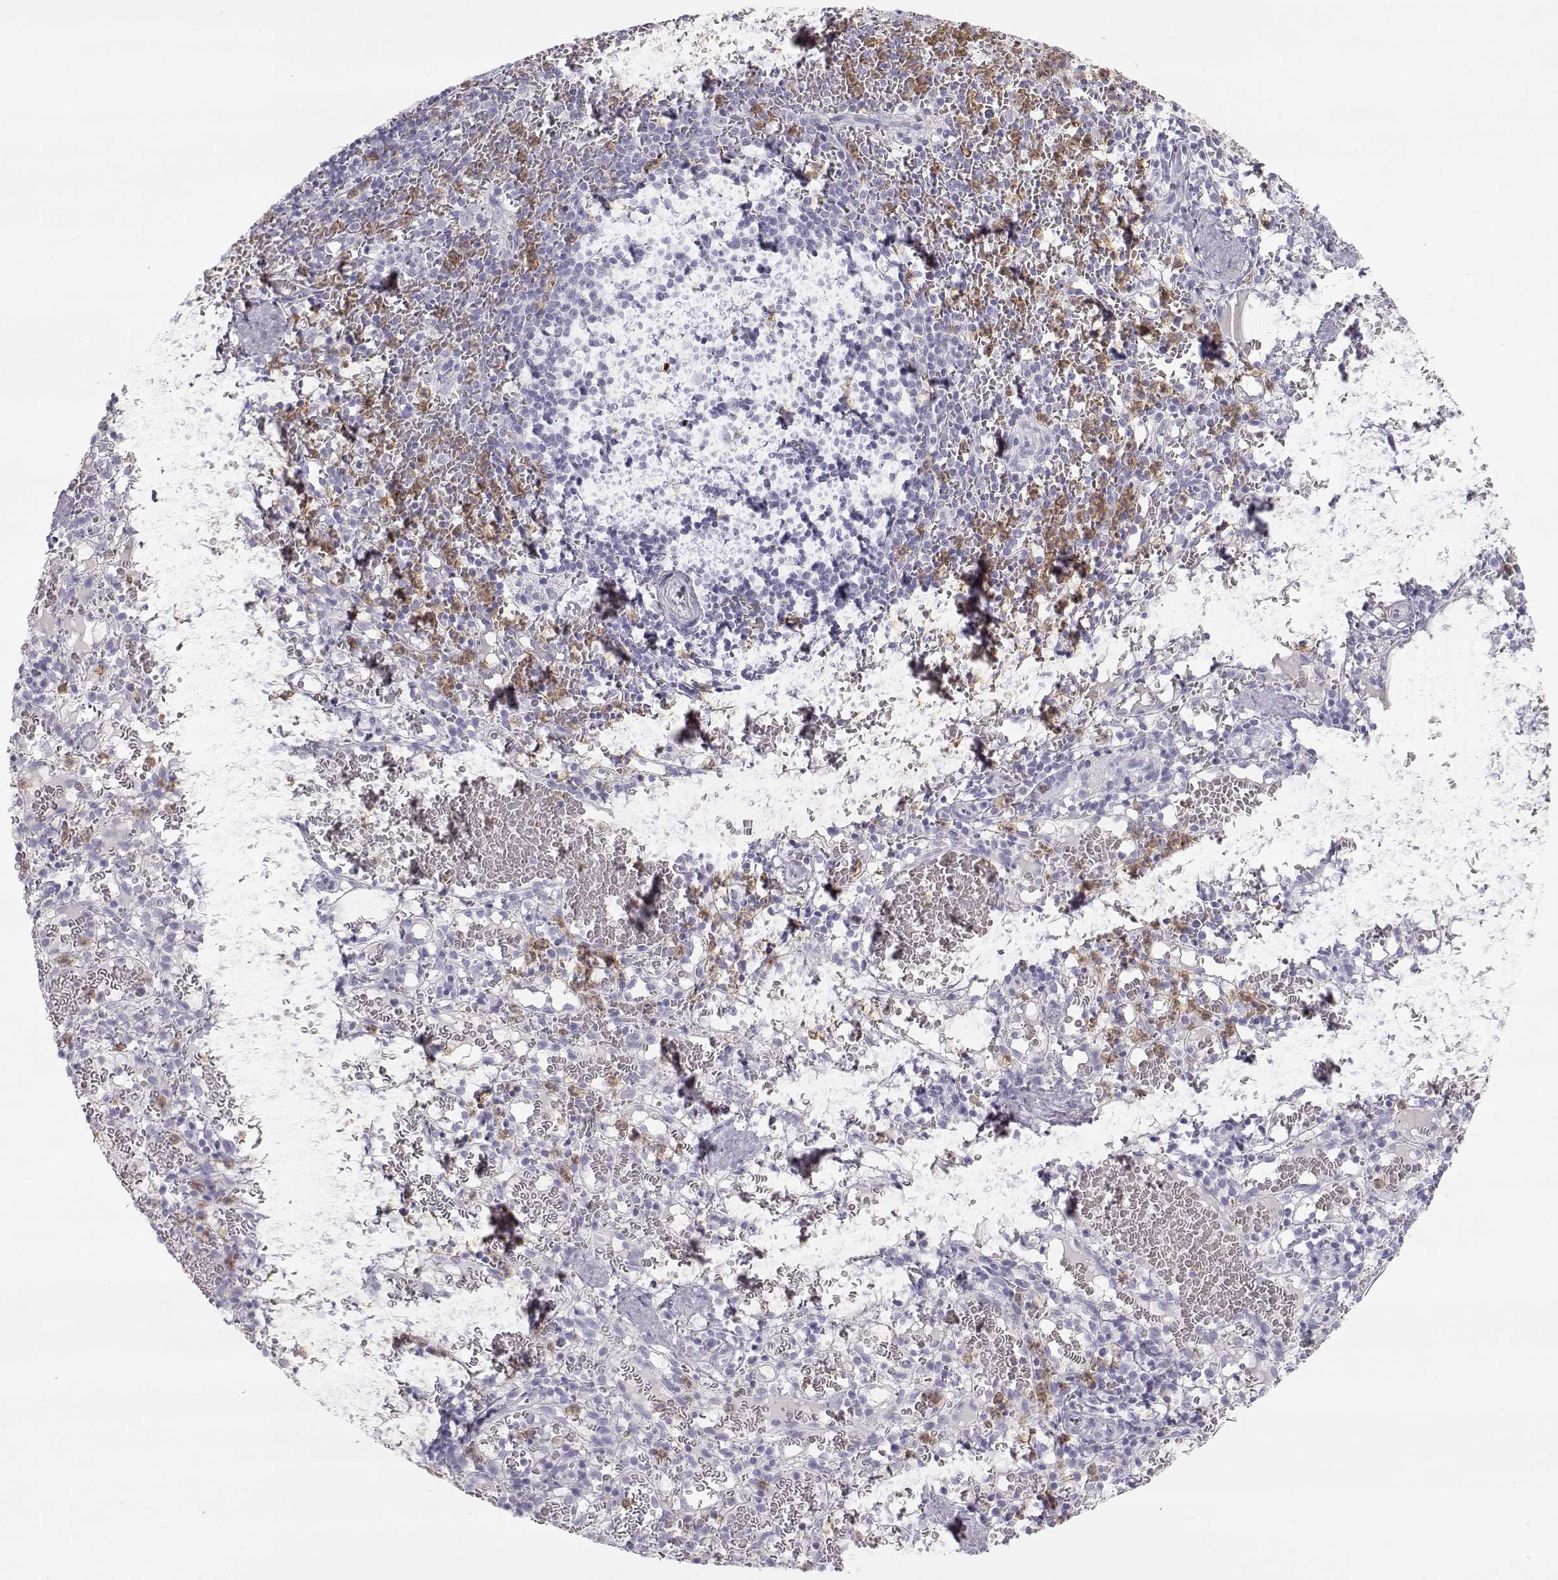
{"staining": {"intensity": "moderate", "quantity": "<25%", "location": "cytoplasmic/membranous"}, "tissue": "spleen", "cell_type": "Cells in red pulp", "image_type": "normal", "snomed": [{"axis": "morphology", "description": "Normal tissue, NOS"}, {"axis": "topography", "description": "Spleen"}], "caption": "Protein expression analysis of benign human spleen reveals moderate cytoplasmic/membranous positivity in approximately <25% of cells in red pulp.", "gene": "MIP", "patient": {"sex": "male", "age": 11}}